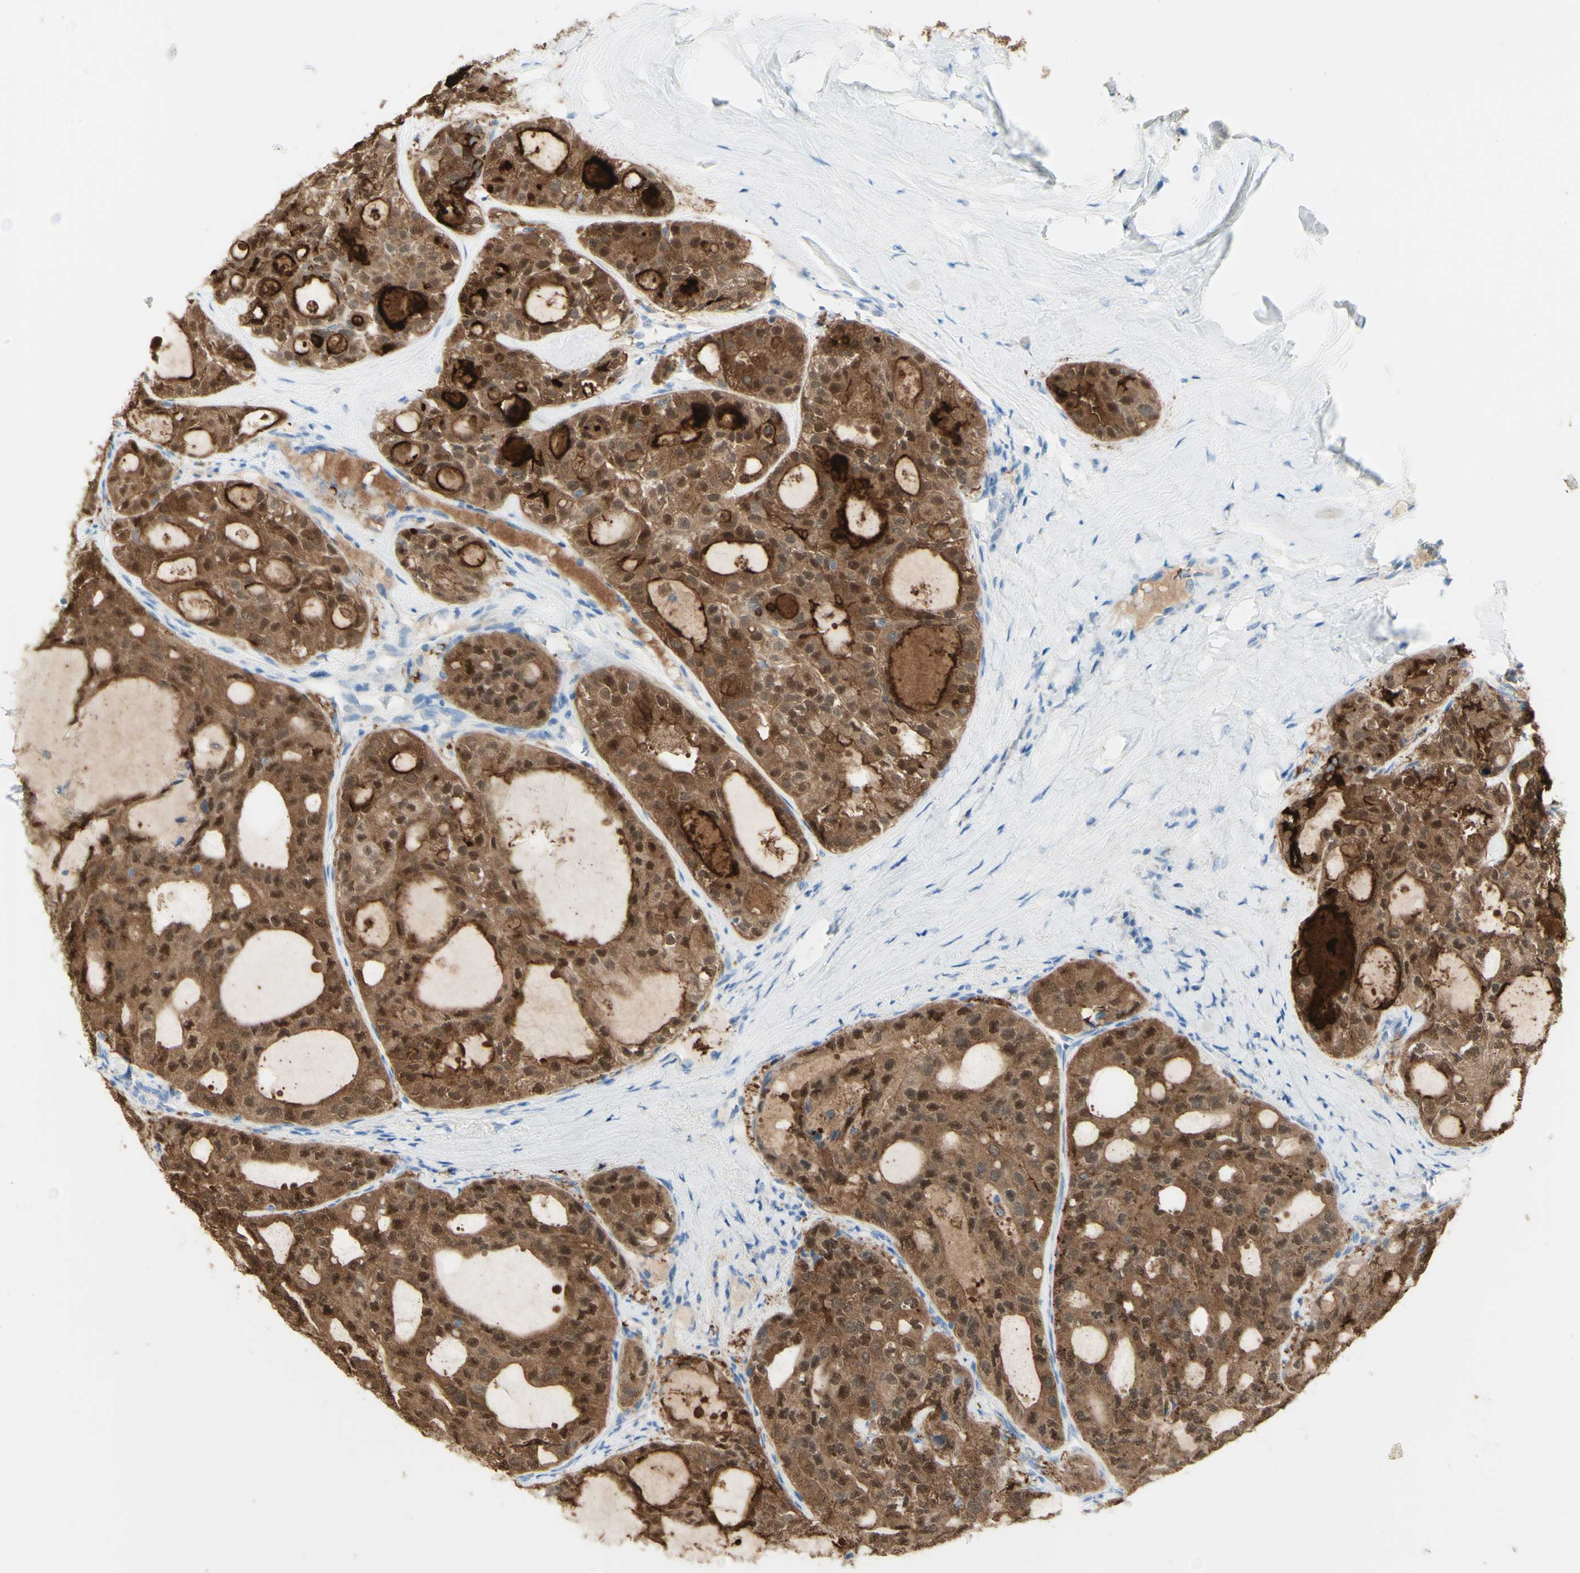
{"staining": {"intensity": "moderate", "quantity": ">75%", "location": "cytoplasmic/membranous"}, "tissue": "thyroid cancer", "cell_type": "Tumor cells", "image_type": "cancer", "snomed": [{"axis": "morphology", "description": "Follicular adenoma carcinoma, NOS"}, {"axis": "topography", "description": "Thyroid gland"}], "caption": "A medium amount of moderate cytoplasmic/membranous expression is seen in about >75% of tumor cells in thyroid cancer (follicular adenoma carcinoma) tissue.", "gene": "TSPAN1", "patient": {"sex": "male", "age": 75}}